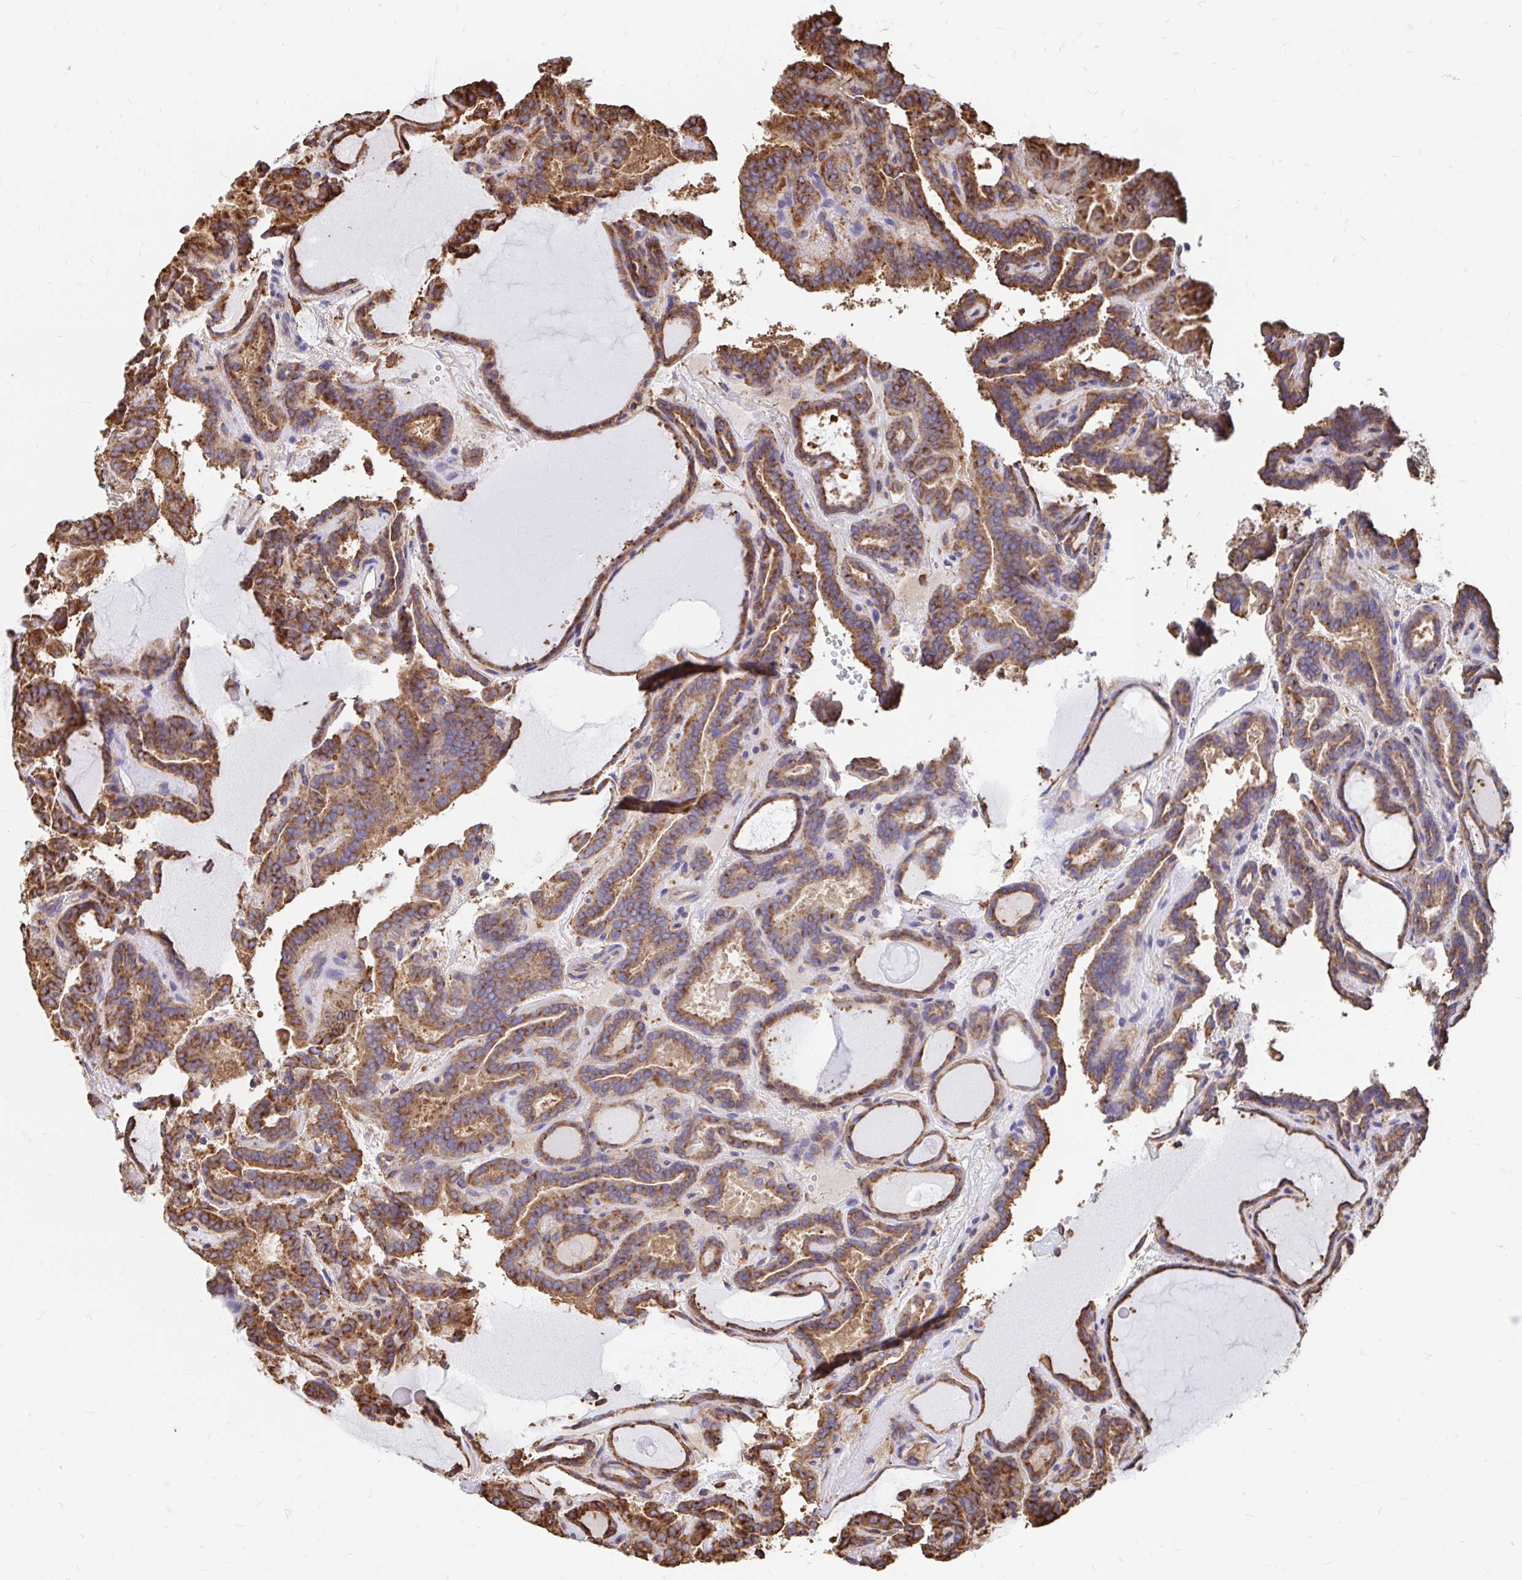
{"staining": {"intensity": "strong", "quantity": ">75%", "location": "cytoplasmic/membranous"}, "tissue": "thyroid cancer", "cell_type": "Tumor cells", "image_type": "cancer", "snomed": [{"axis": "morphology", "description": "Papillary adenocarcinoma, NOS"}, {"axis": "topography", "description": "Thyroid gland"}], "caption": "This micrograph demonstrates thyroid papillary adenocarcinoma stained with immunohistochemistry (IHC) to label a protein in brown. The cytoplasmic/membranous of tumor cells show strong positivity for the protein. Nuclei are counter-stained blue.", "gene": "CLTC", "patient": {"sex": "female", "age": 46}}